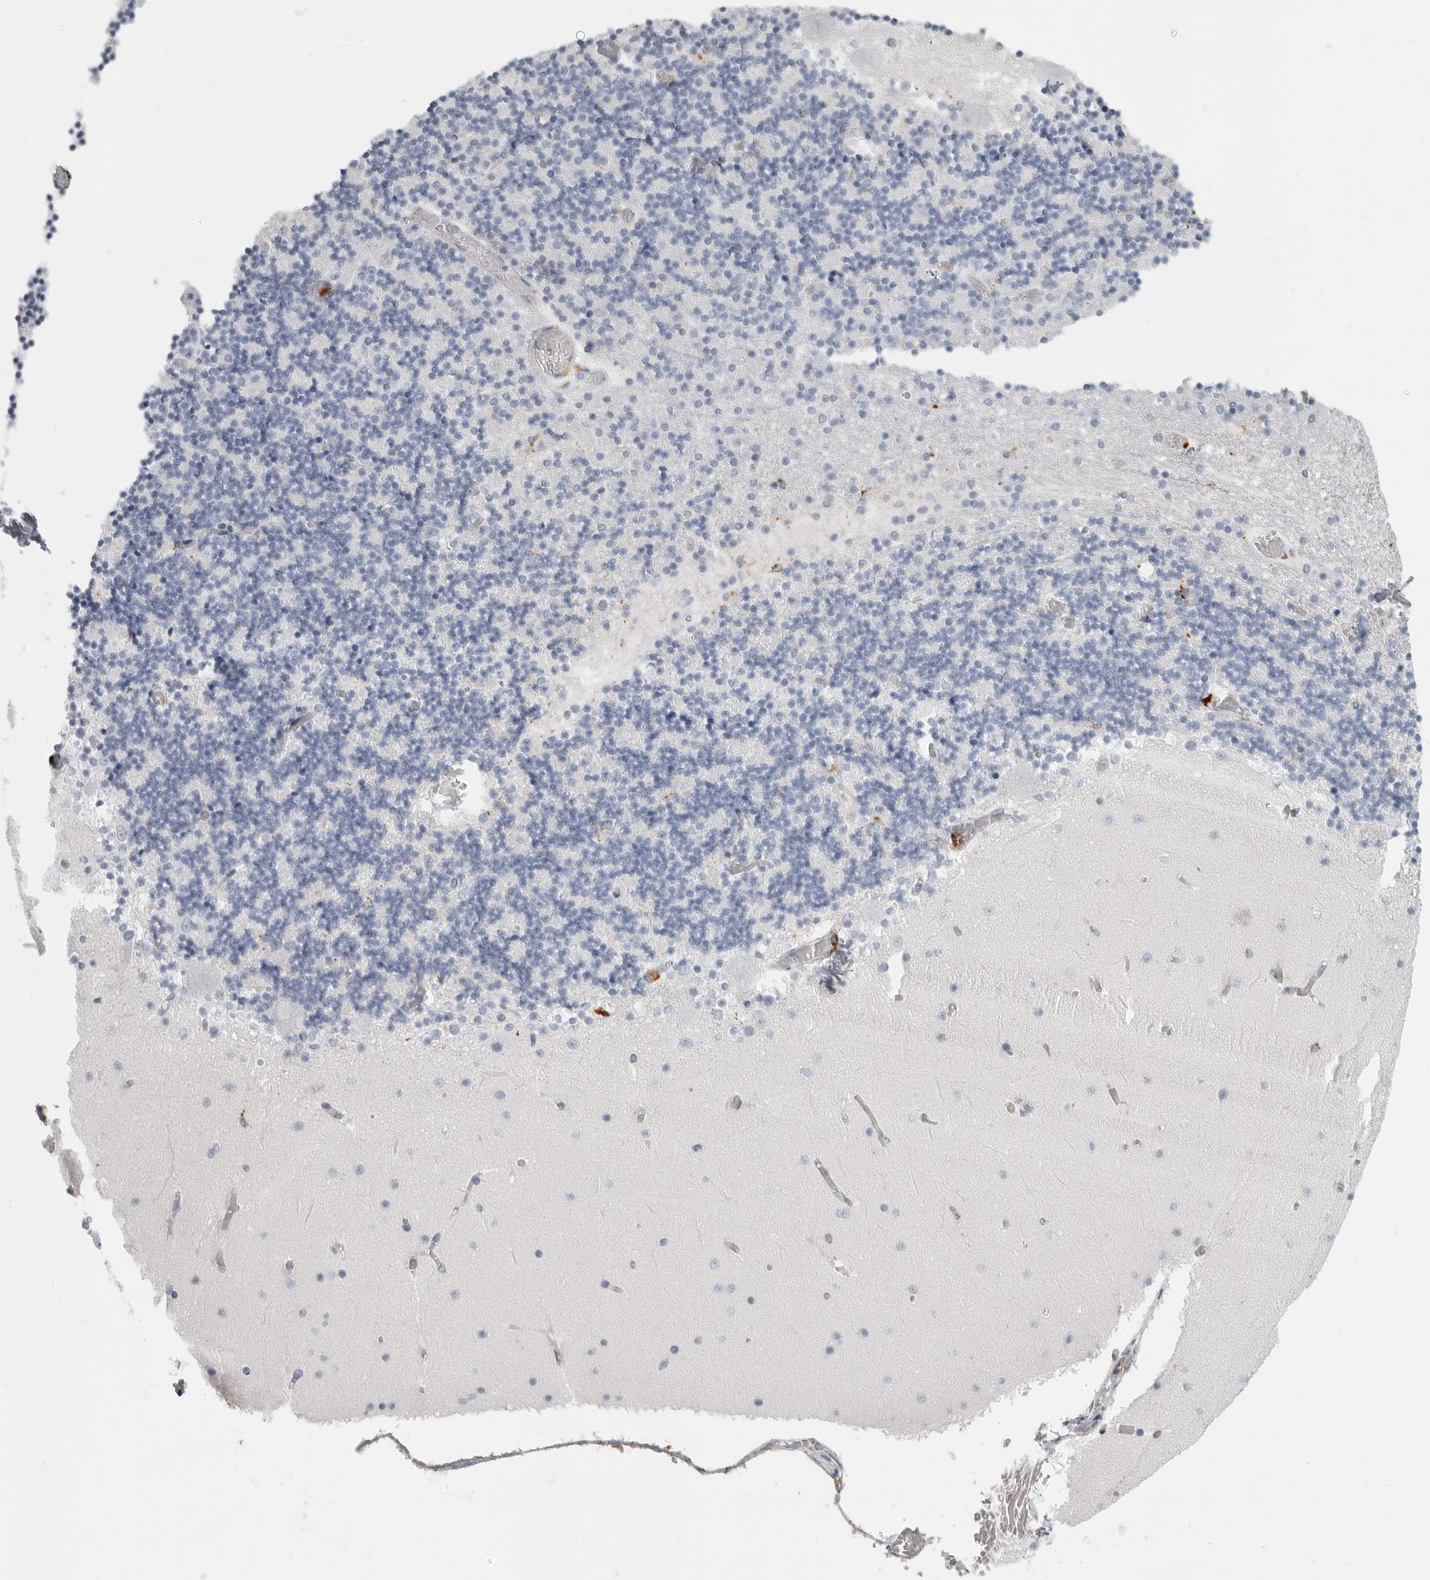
{"staining": {"intensity": "negative", "quantity": "none", "location": "none"}, "tissue": "cerebellum", "cell_type": "Cells in granular layer", "image_type": "normal", "snomed": [{"axis": "morphology", "description": "Normal tissue, NOS"}, {"axis": "topography", "description": "Cerebellum"}], "caption": "This histopathology image is of normal cerebellum stained with immunohistochemistry (IHC) to label a protein in brown with the nuclei are counter-stained blue. There is no positivity in cells in granular layer.", "gene": "IFI30", "patient": {"sex": "female", "age": 28}}